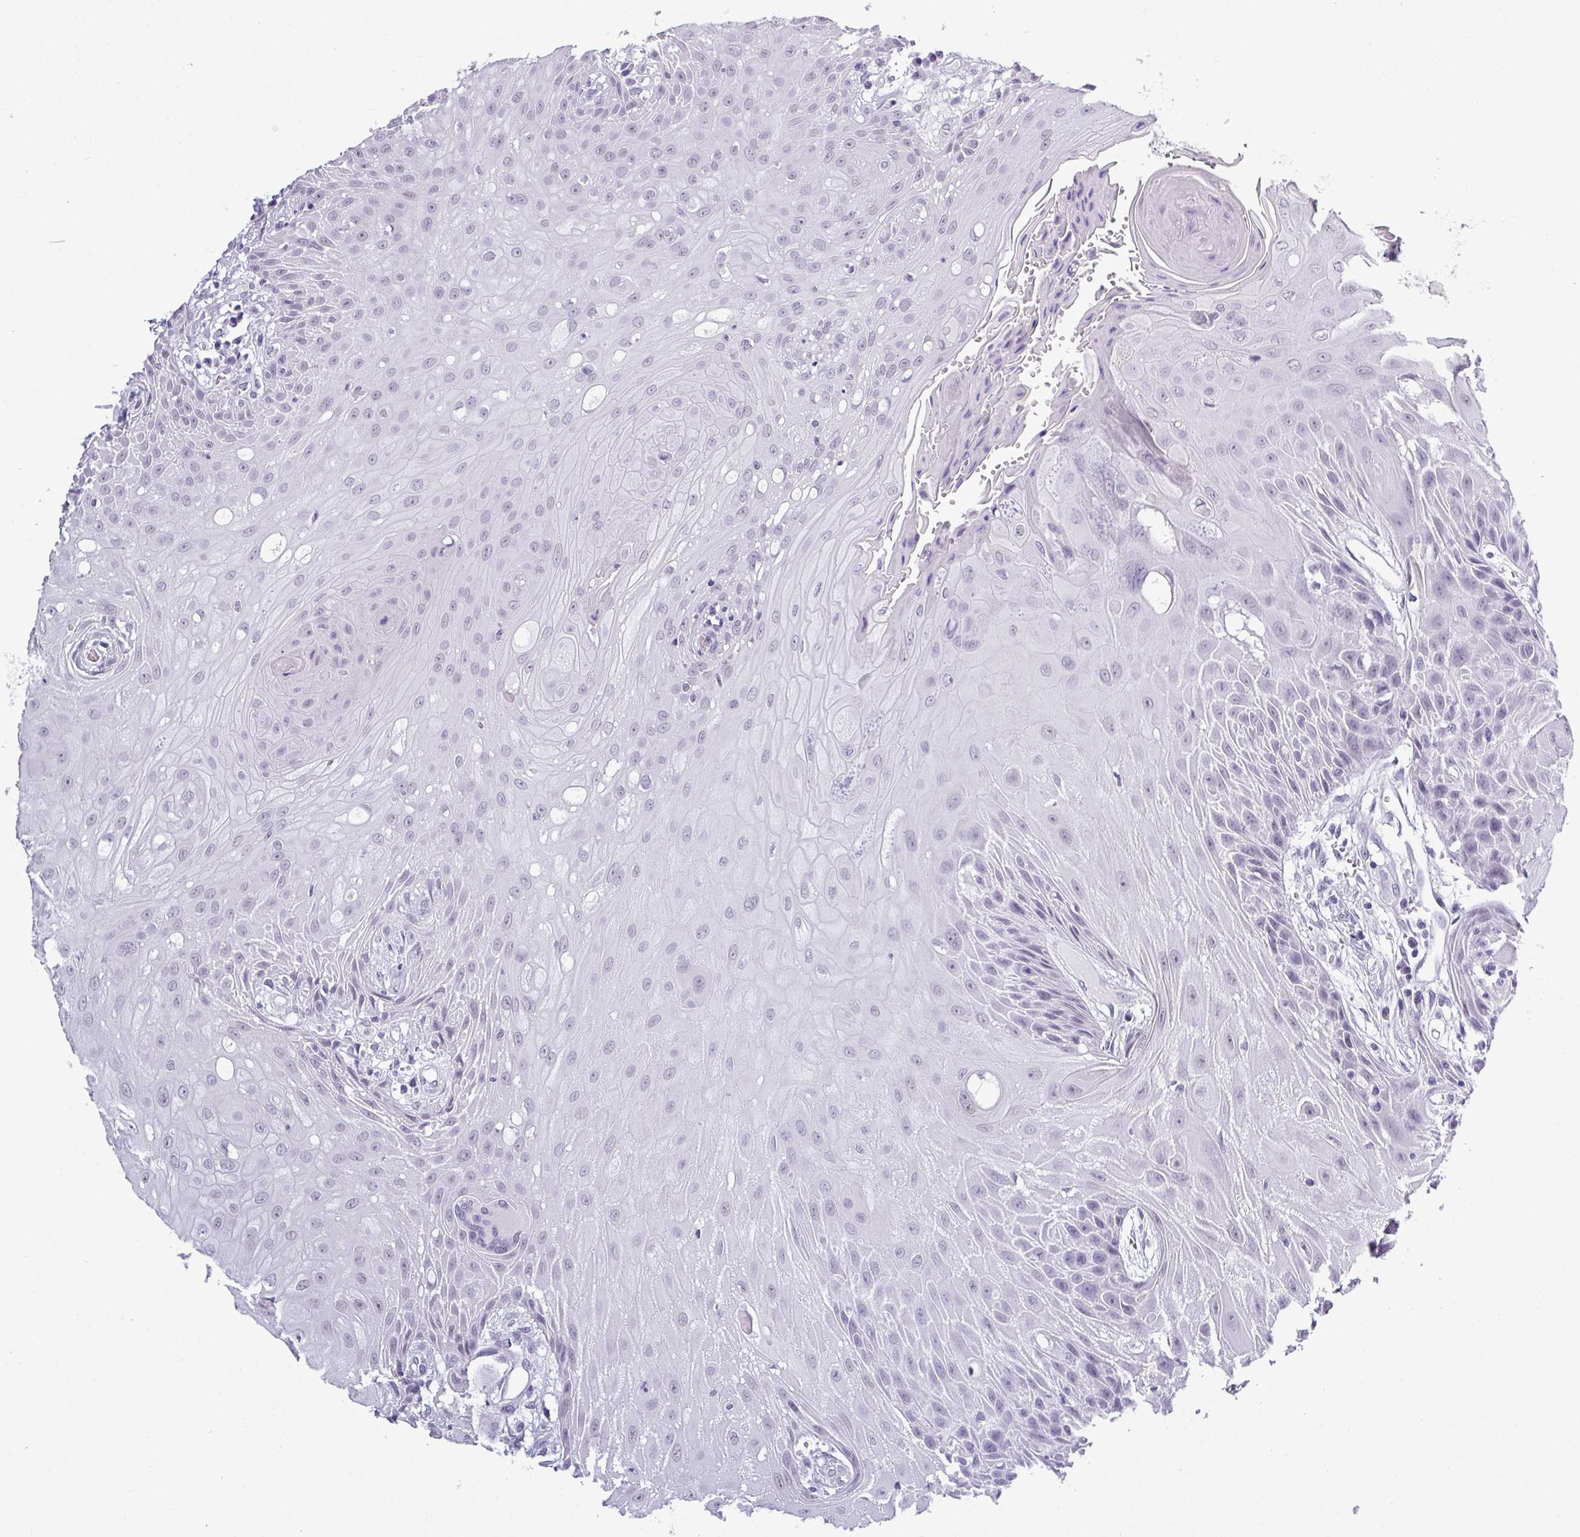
{"staining": {"intensity": "negative", "quantity": "none", "location": "none"}, "tissue": "head and neck cancer", "cell_type": "Tumor cells", "image_type": "cancer", "snomed": [{"axis": "morphology", "description": "Squamous cell carcinoma, NOS"}, {"axis": "topography", "description": "Head-Neck"}], "caption": "Tumor cells show no significant protein positivity in squamous cell carcinoma (head and neck).", "gene": "SRGAP1", "patient": {"sex": "female", "age": 73}}